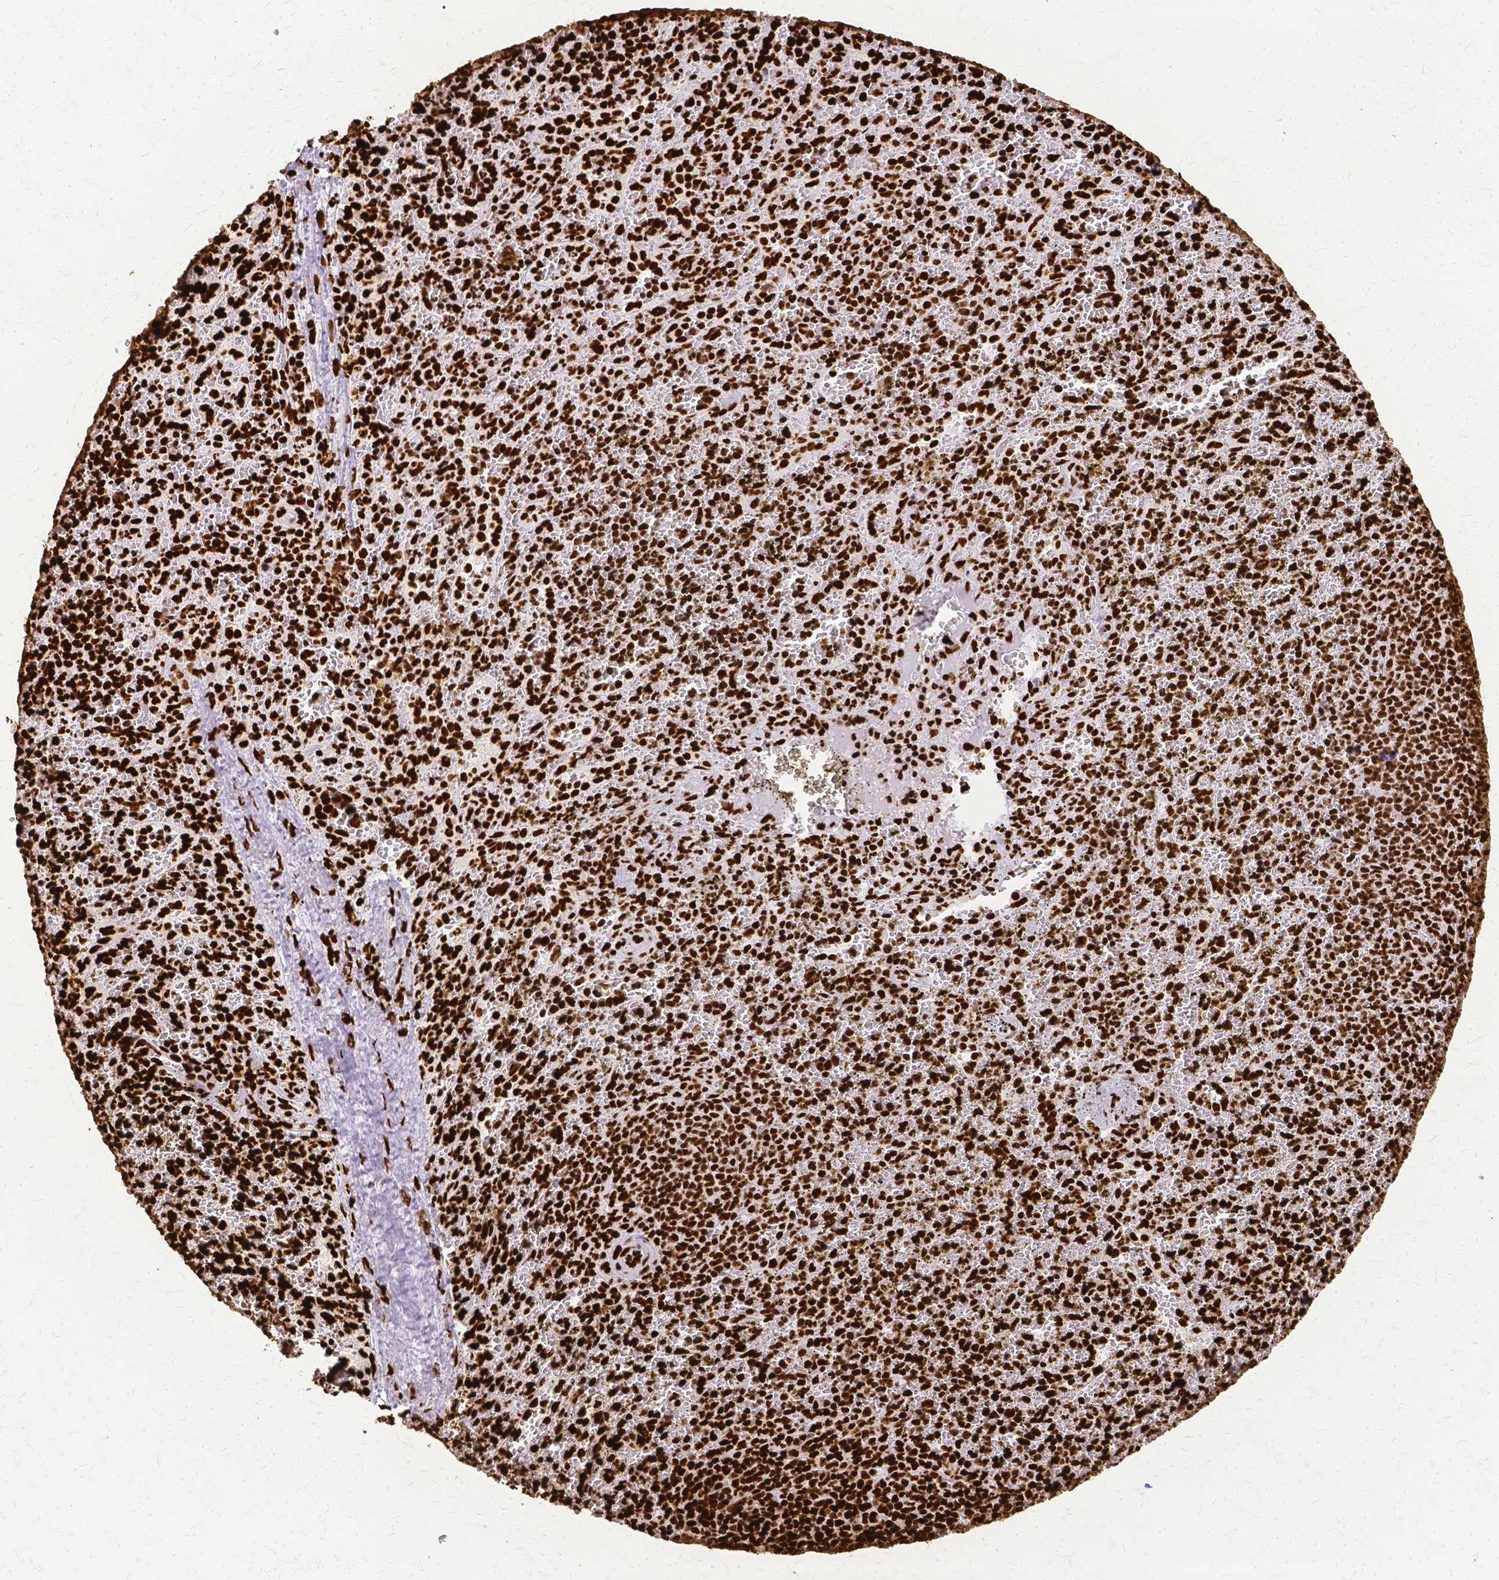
{"staining": {"intensity": "strong", "quantity": ">75%", "location": "nuclear"}, "tissue": "spleen", "cell_type": "Cells in red pulp", "image_type": "normal", "snomed": [{"axis": "morphology", "description": "Normal tissue, NOS"}, {"axis": "topography", "description": "Spleen"}], "caption": "Benign spleen was stained to show a protein in brown. There is high levels of strong nuclear positivity in approximately >75% of cells in red pulp. (DAB IHC, brown staining for protein, blue staining for nuclei).", "gene": "SFPQ", "patient": {"sex": "female", "age": 50}}